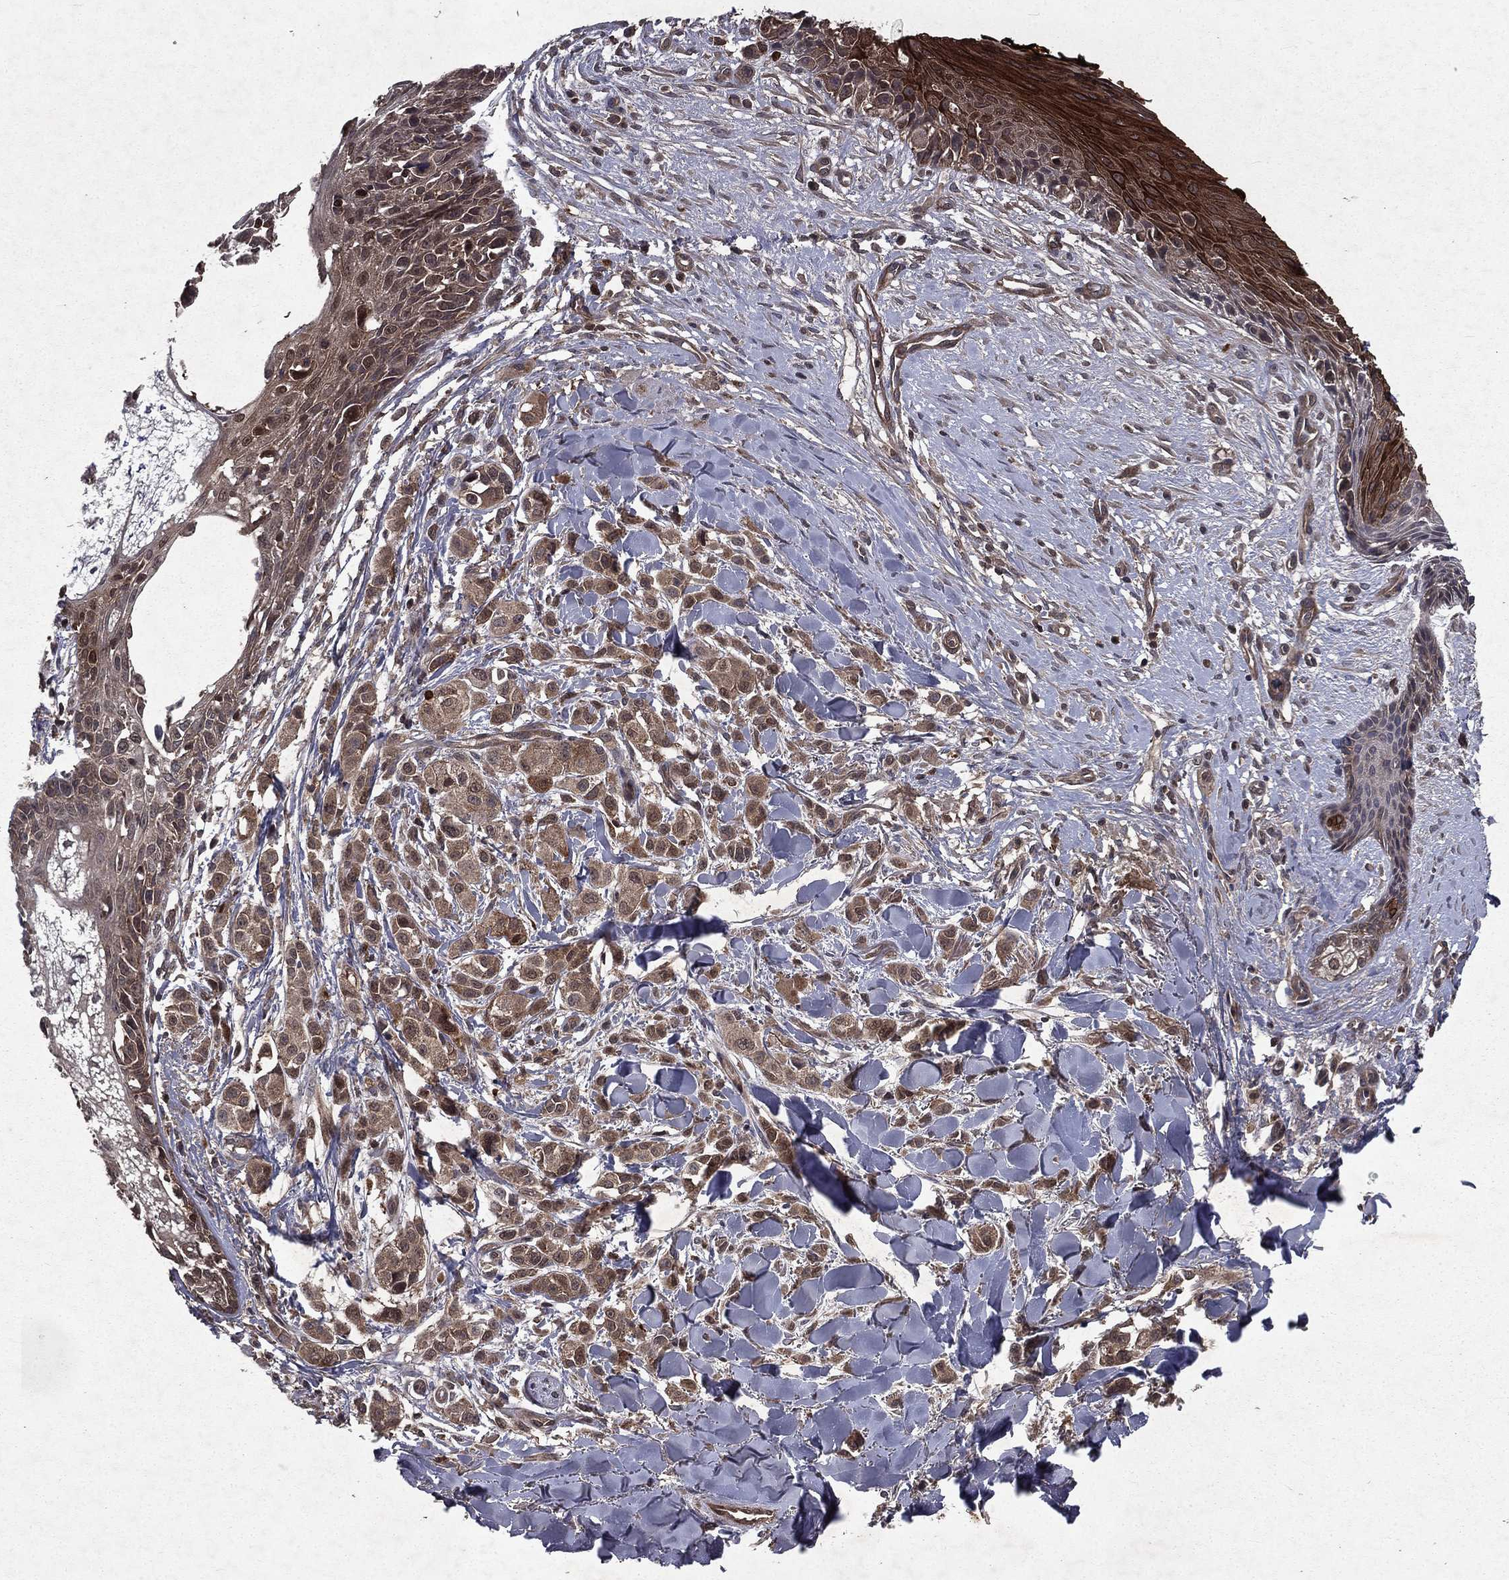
{"staining": {"intensity": "moderate", "quantity": "<25%", "location": "cytoplasmic/membranous"}, "tissue": "melanoma", "cell_type": "Tumor cells", "image_type": "cancer", "snomed": [{"axis": "morphology", "description": "Malignant melanoma, NOS"}, {"axis": "topography", "description": "Skin"}], "caption": "The micrograph demonstrates a brown stain indicating the presence of a protein in the cytoplasmic/membranous of tumor cells in melanoma. The staining is performed using DAB brown chromogen to label protein expression. The nuclei are counter-stained blue using hematoxylin.", "gene": "FGD1", "patient": {"sex": "male", "age": 57}}